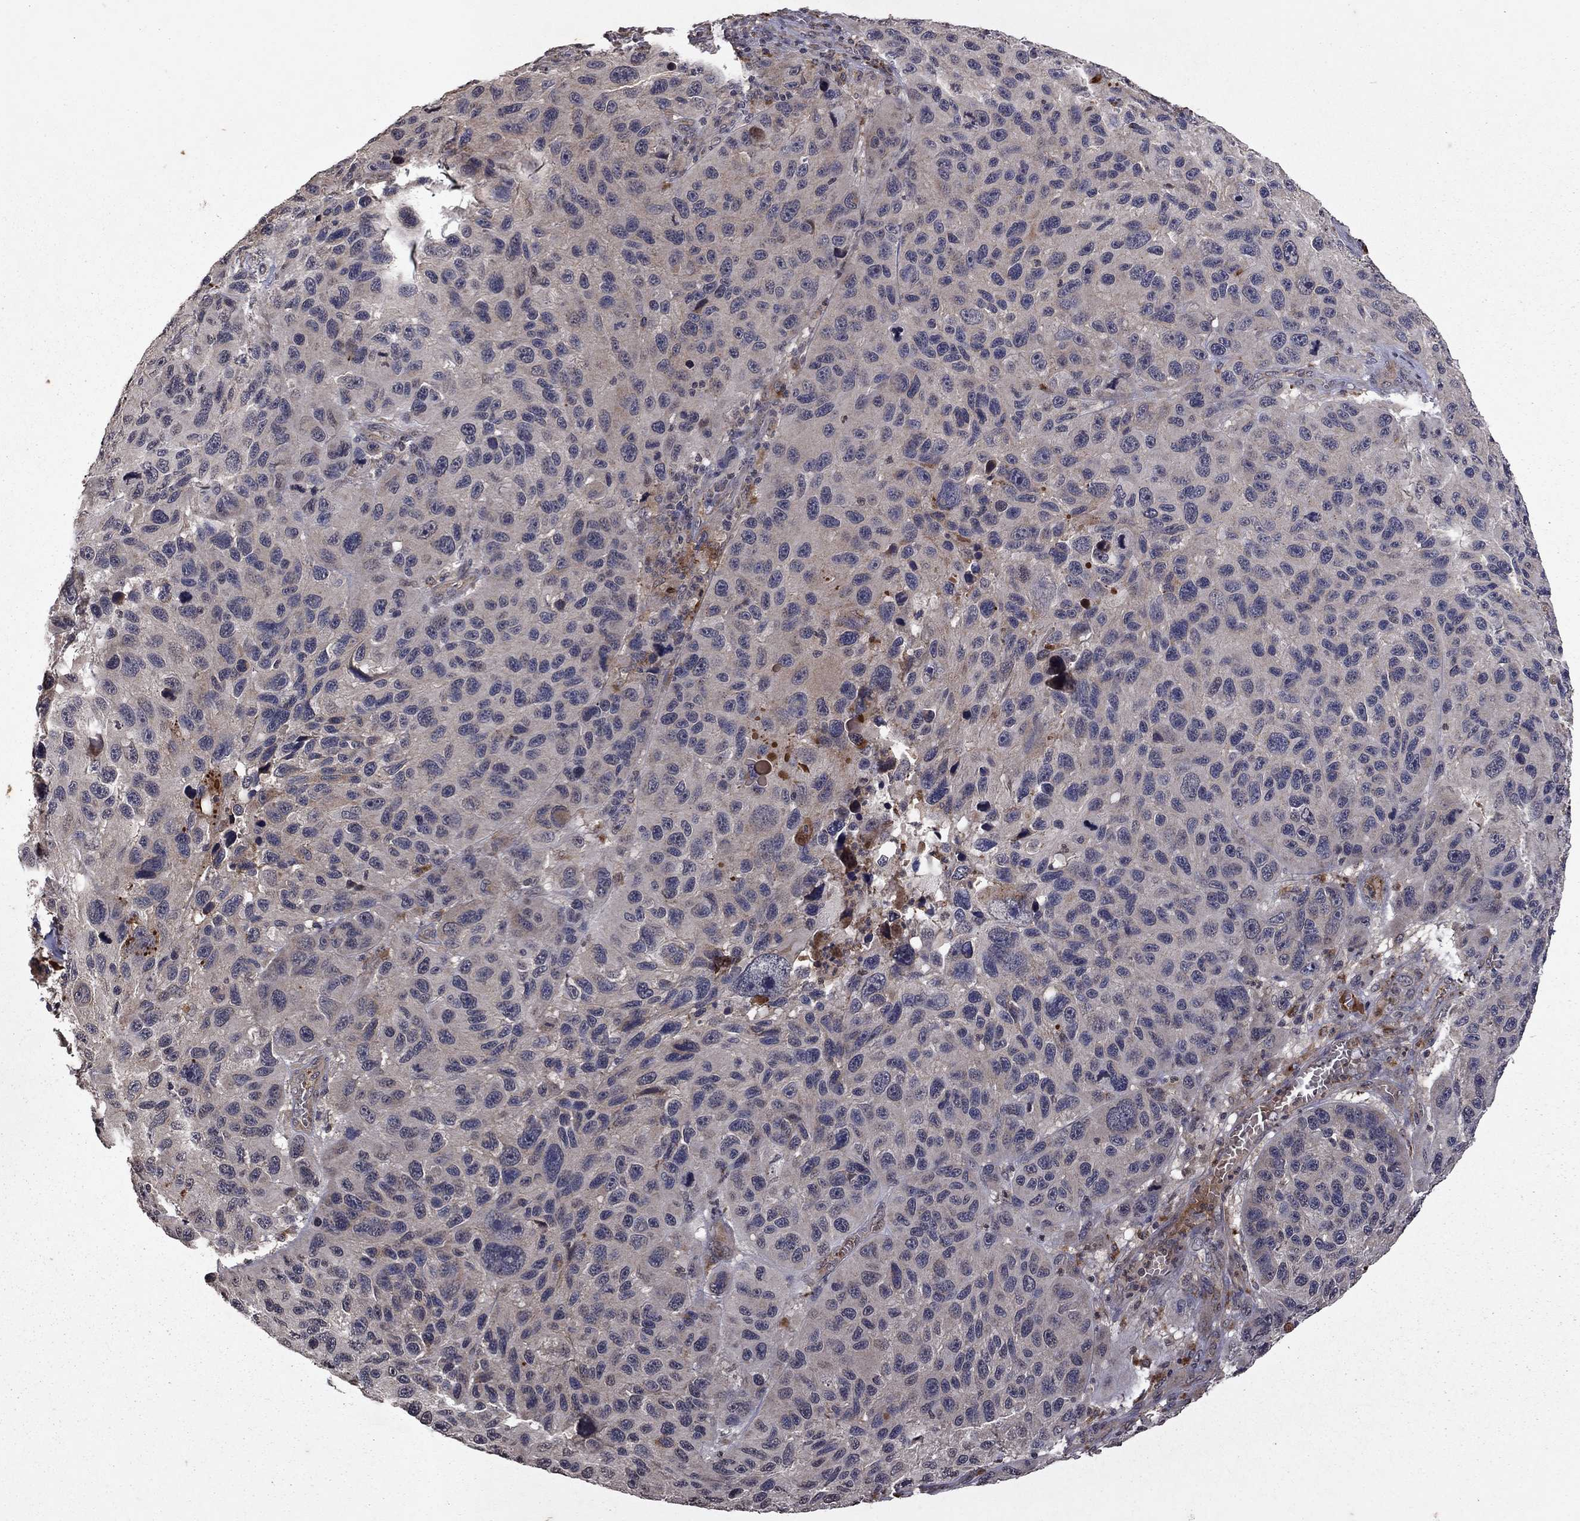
{"staining": {"intensity": "negative", "quantity": "none", "location": "none"}, "tissue": "melanoma", "cell_type": "Tumor cells", "image_type": "cancer", "snomed": [{"axis": "morphology", "description": "Malignant melanoma, NOS"}, {"axis": "topography", "description": "Skin"}], "caption": "Immunohistochemistry histopathology image of human melanoma stained for a protein (brown), which reveals no positivity in tumor cells.", "gene": "NLGN1", "patient": {"sex": "male", "age": 53}}